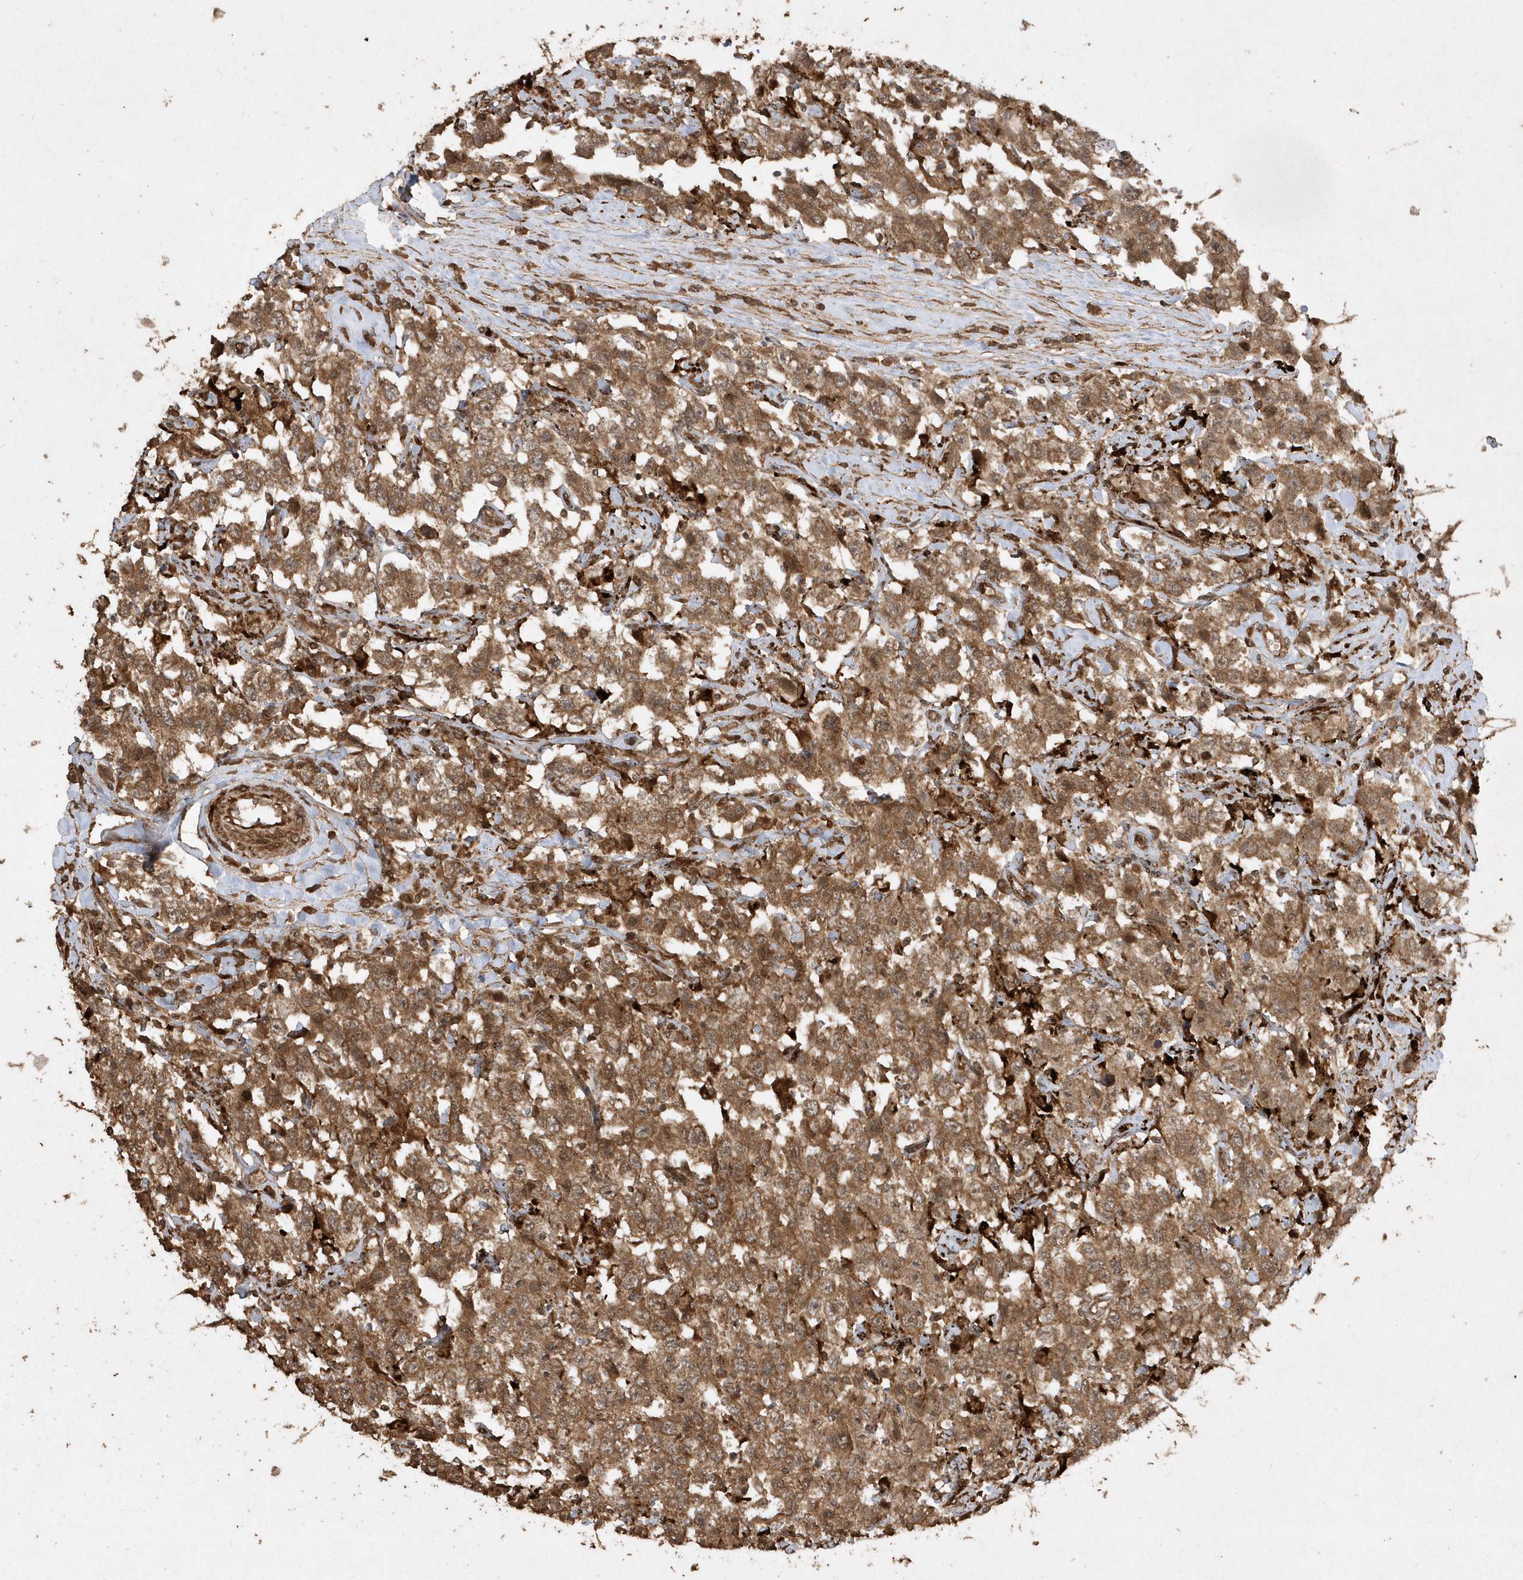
{"staining": {"intensity": "moderate", "quantity": ">75%", "location": "cytoplasmic/membranous"}, "tissue": "testis cancer", "cell_type": "Tumor cells", "image_type": "cancer", "snomed": [{"axis": "morphology", "description": "Seminoma, NOS"}, {"axis": "topography", "description": "Testis"}], "caption": "About >75% of tumor cells in human testis cancer exhibit moderate cytoplasmic/membranous protein staining as visualized by brown immunohistochemical staining.", "gene": "AVPI1", "patient": {"sex": "male", "age": 41}}